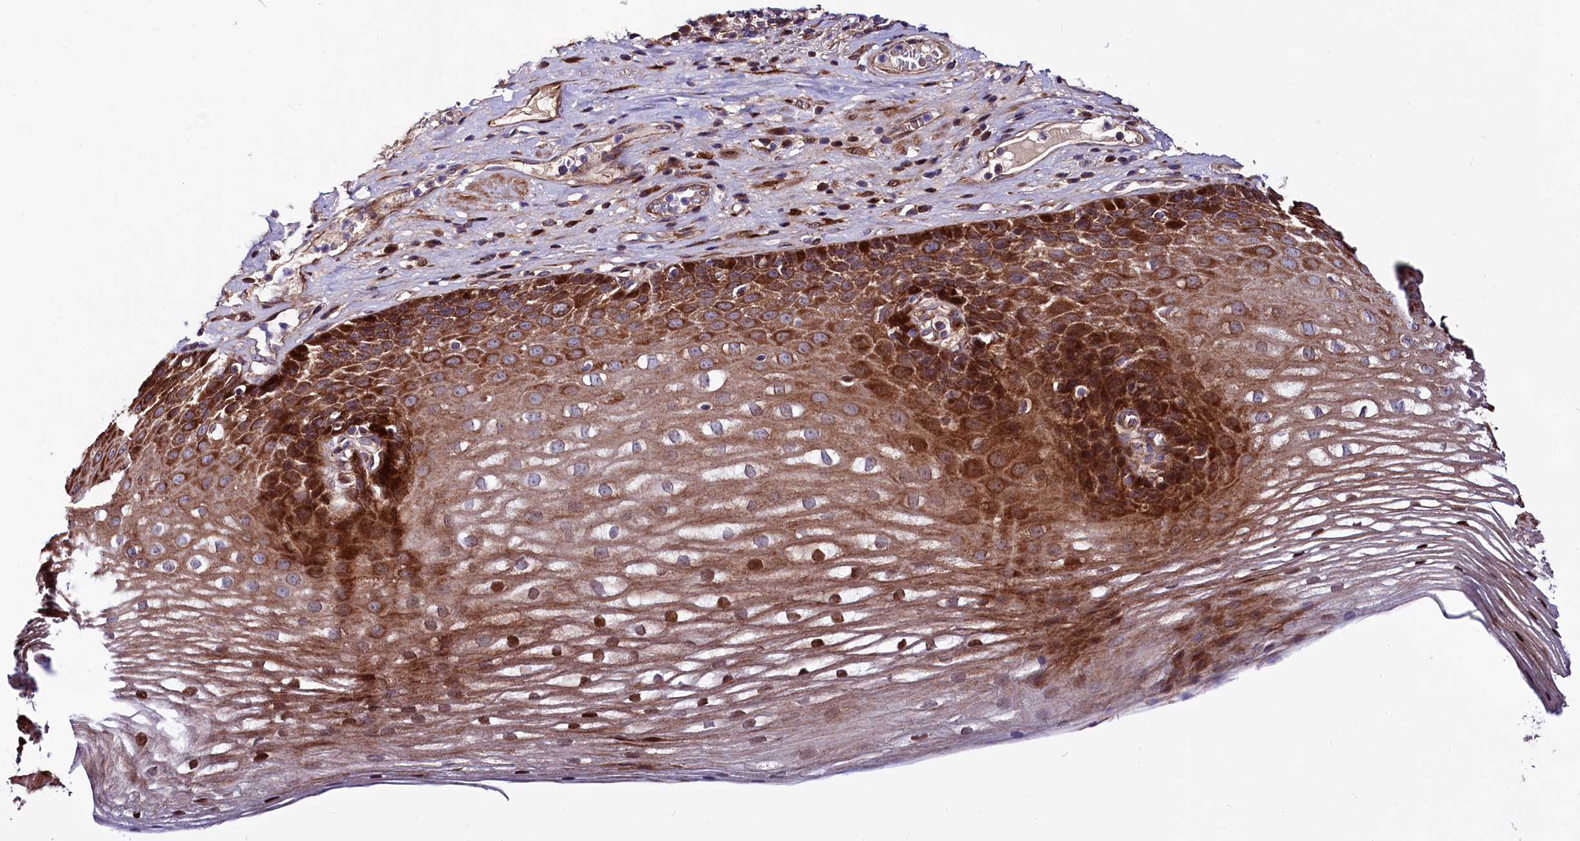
{"staining": {"intensity": "strong", "quantity": "25%-75%", "location": "cytoplasmic/membranous,nuclear"}, "tissue": "esophagus", "cell_type": "Squamous epithelial cells", "image_type": "normal", "snomed": [{"axis": "morphology", "description": "Normal tissue, NOS"}, {"axis": "topography", "description": "Esophagus"}], "caption": "DAB (3,3'-diaminobenzidine) immunohistochemical staining of benign esophagus shows strong cytoplasmic/membranous,nuclear protein staining in about 25%-75% of squamous epithelial cells.", "gene": "PDZRN3", "patient": {"sex": "male", "age": 62}}